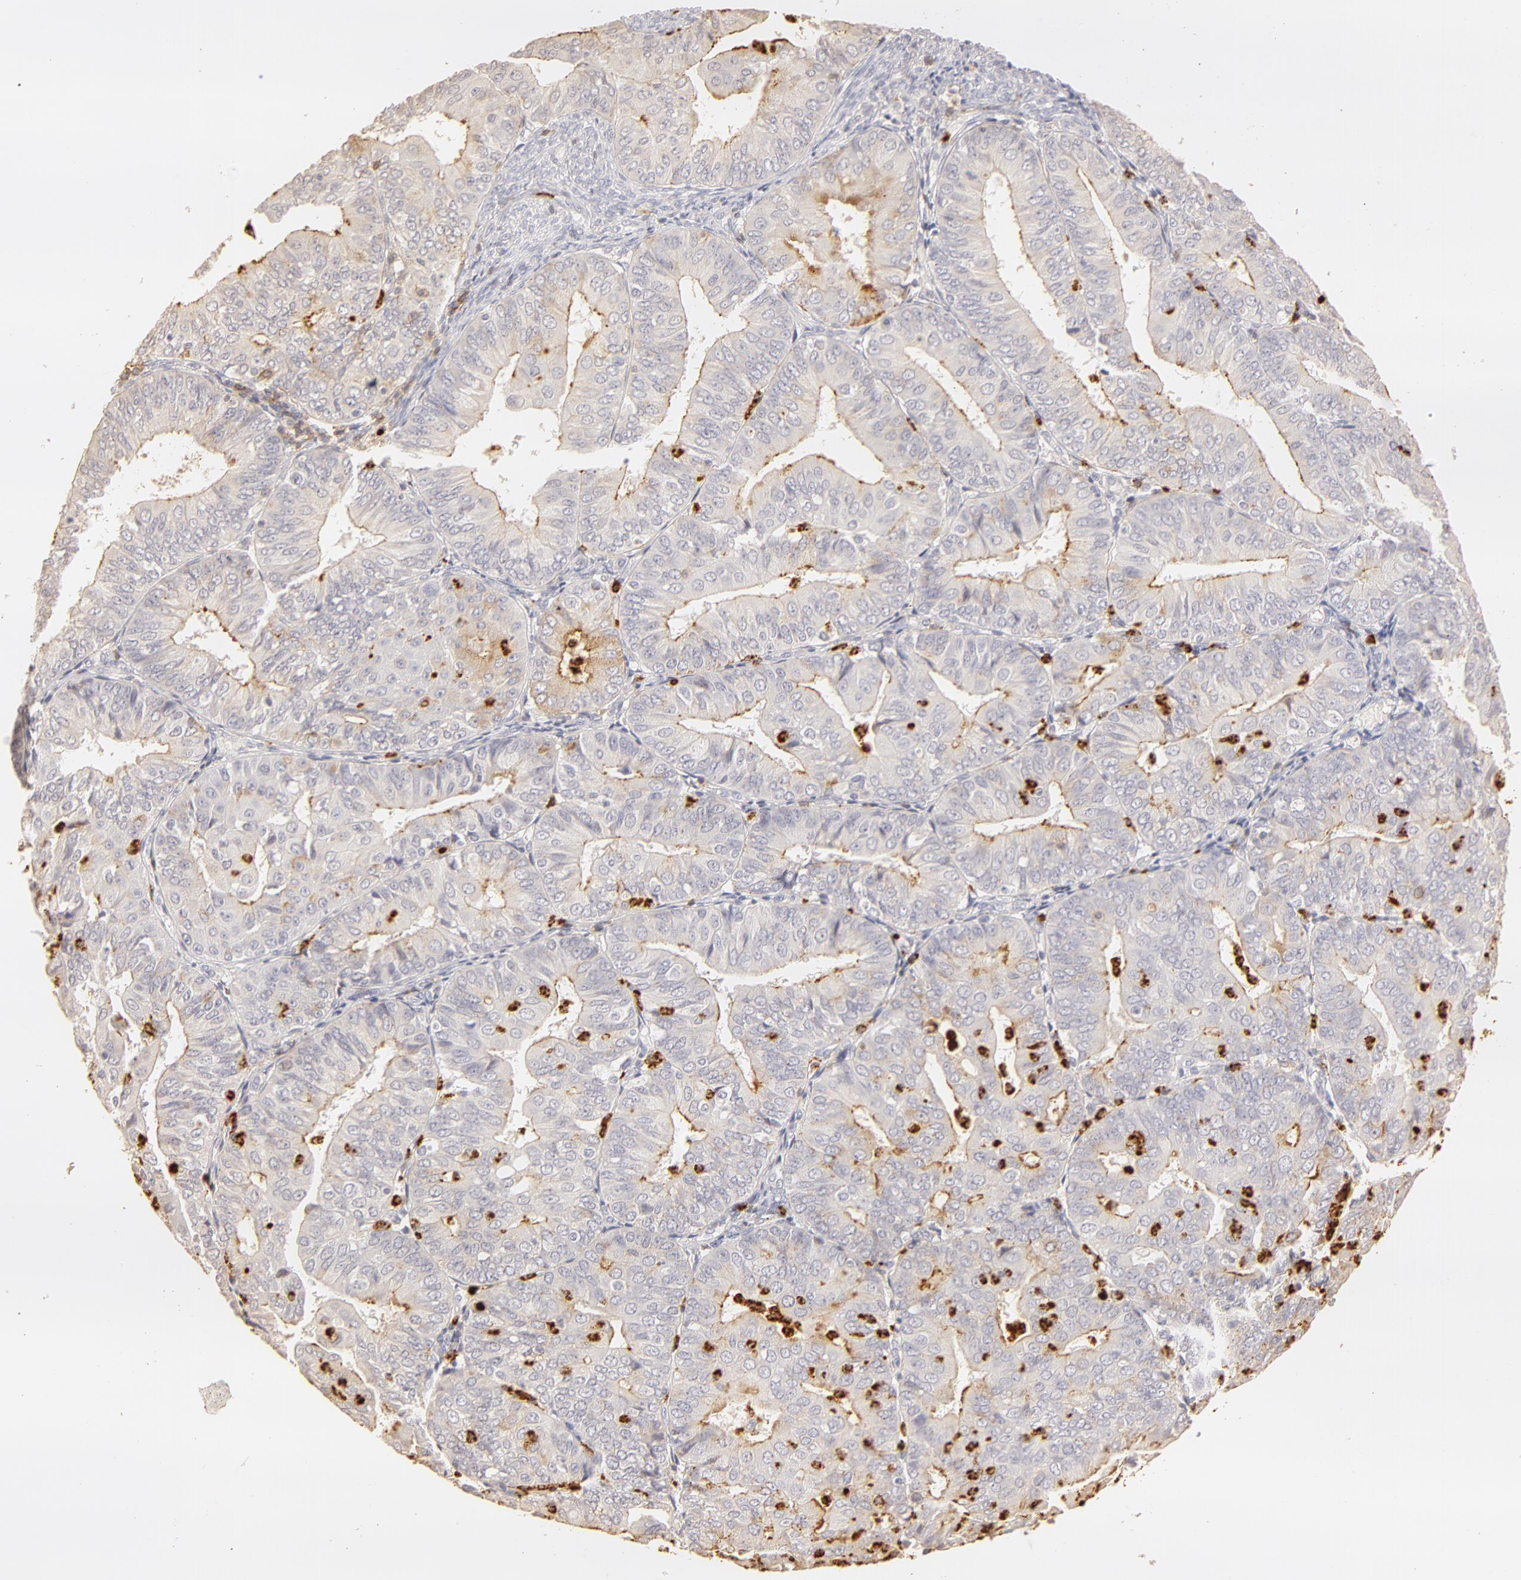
{"staining": {"intensity": "negative", "quantity": "none", "location": "none"}, "tissue": "endometrial cancer", "cell_type": "Tumor cells", "image_type": "cancer", "snomed": [{"axis": "morphology", "description": "Adenocarcinoma, NOS"}, {"axis": "topography", "description": "Endometrium"}], "caption": "Endometrial adenocarcinoma was stained to show a protein in brown. There is no significant positivity in tumor cells.", "gene": "C1R", "patient": {"sex": "female", "age": 79}}